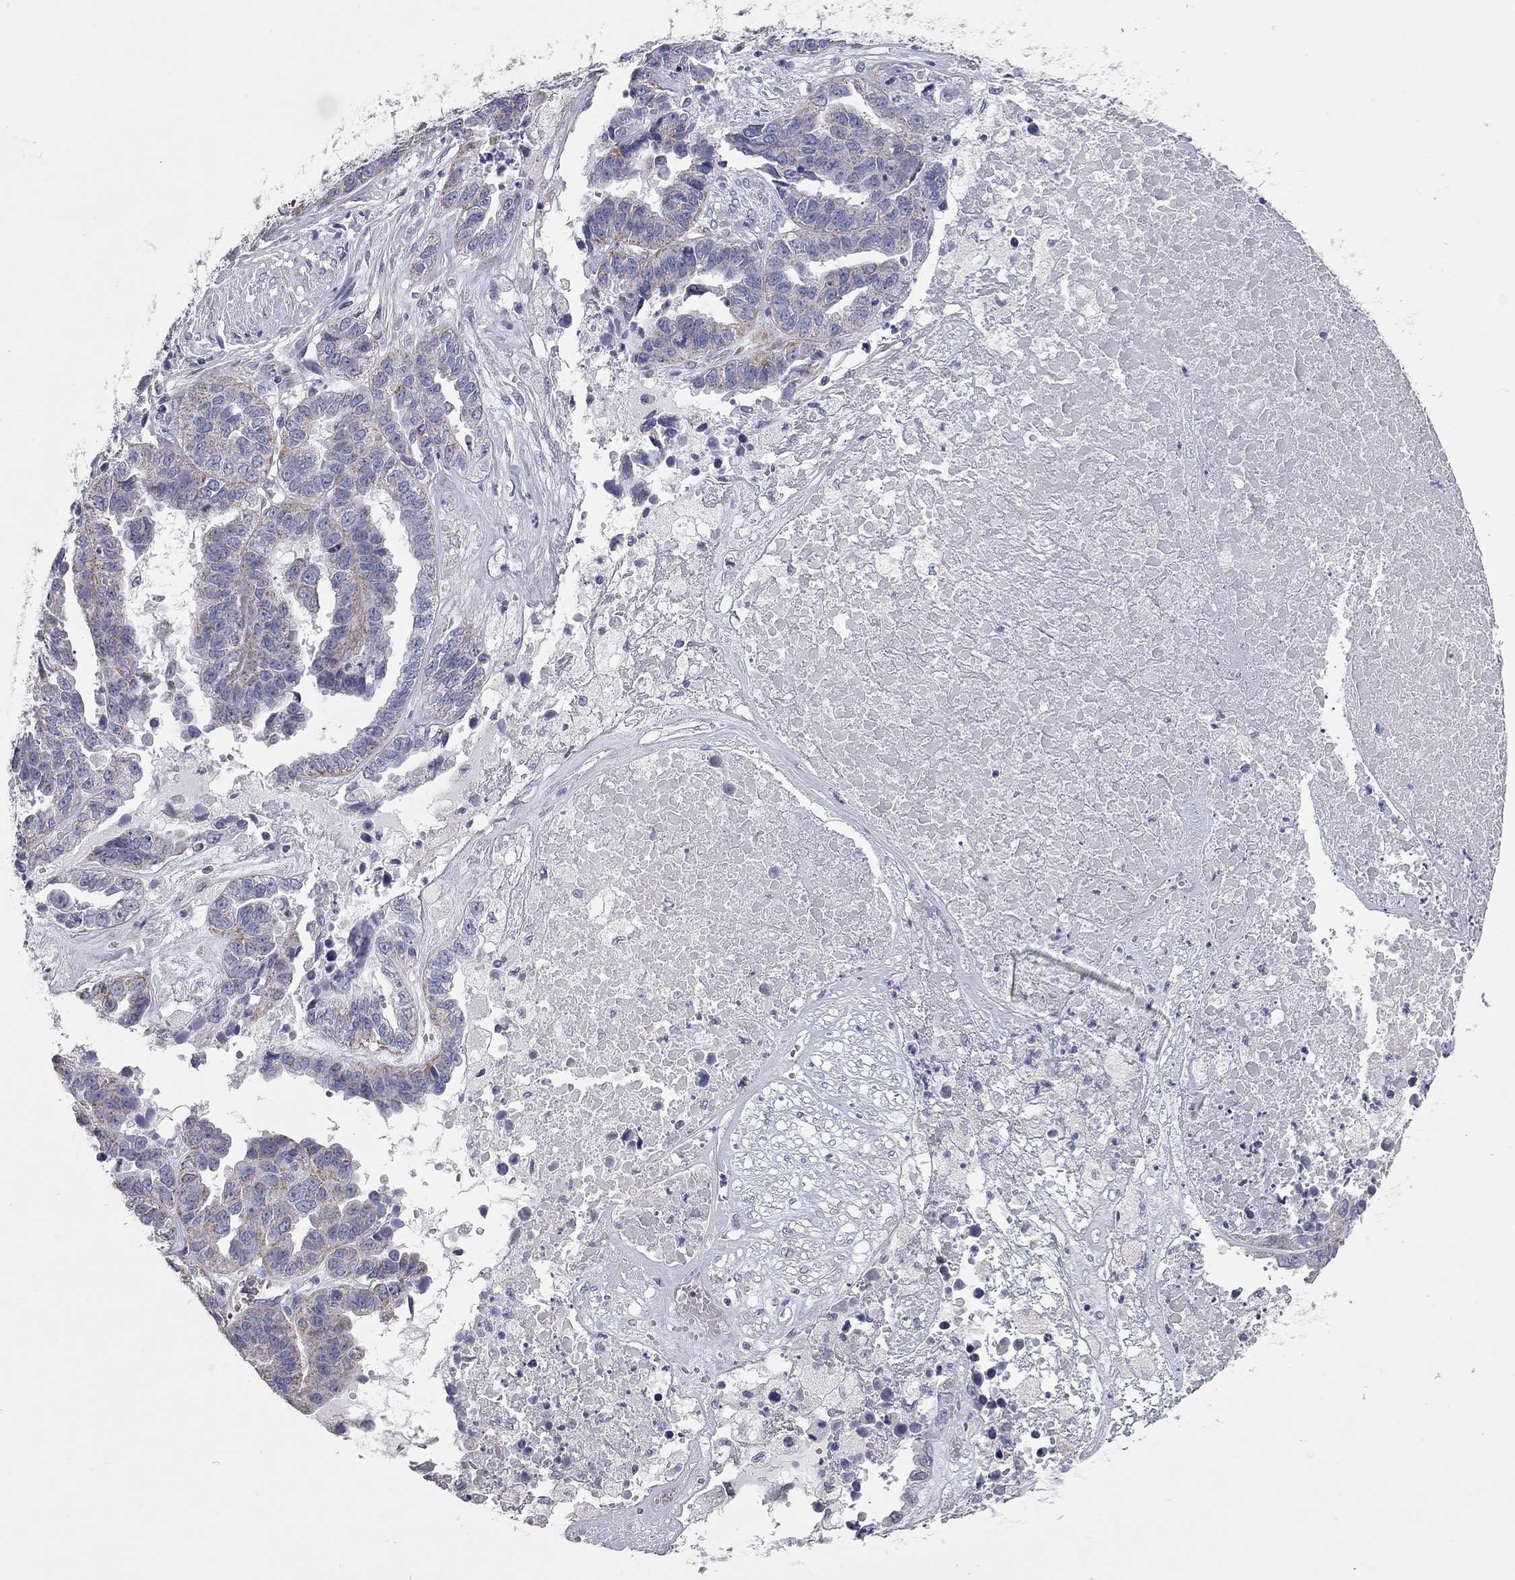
{"staining": {"intensity": "moderate", "quantity": "<25%", "location": "cytoplasmic/membranous"}, "tissue": "ovarian cancer", "cell_type": "Tumor cells", "image_type": "cancer", "snomed": [{"axis": "morphology", "description": "Cystadenocarcinoma, serous, NOS"}, {"axis": "topography", "description": "Ovary"}], "caption": "A low amount of moderate cytoplasmic/membranous expression is appreciated in approximately <25% of tumor cells in ovarian cancer (serous cystadenocarcinoma) tissue. (IHC, brightfield microscopy, high magnification).", "gene": "CFAP161", "patient": {"sex": "female", "age": 87}}